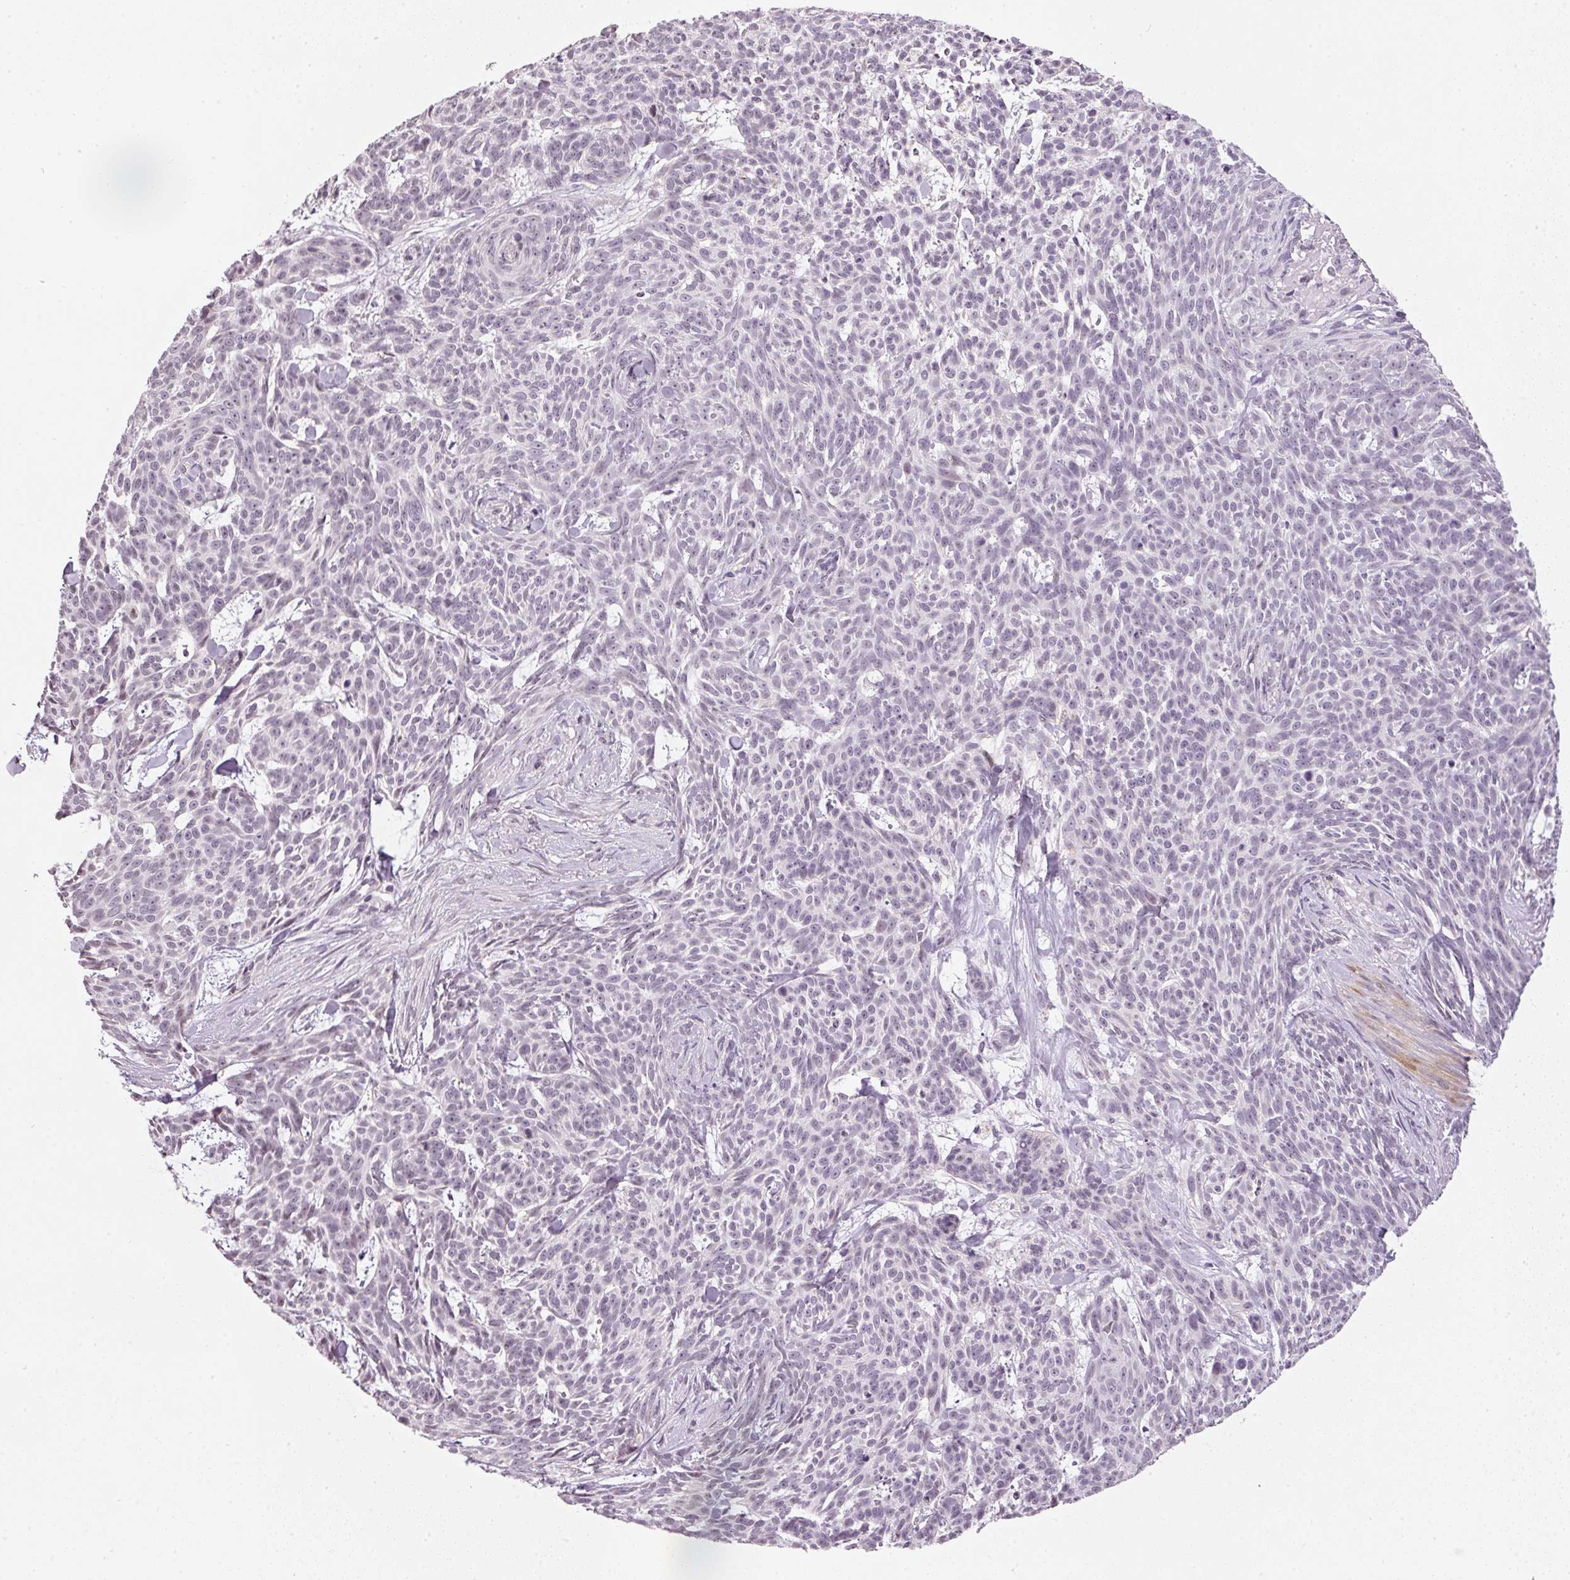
{"staining": {"intensity": "negative", "quantity": "none", "location": "none"}, "tissue": "skin cancer", "cell_type": "Tumor cells", "image_type": "cancer", "snomed": [{"axis": "morphology", "description": "Basal cell carcinoma"}, {"axis": "topography", "description": "Skin"}], "caption": "The histopathology image reveals no significant staining in tumor cells of skin cancer (basal cell carcinoma).", "gene": "NRDE2", "patient": {"sex": "female", "age": 93}}